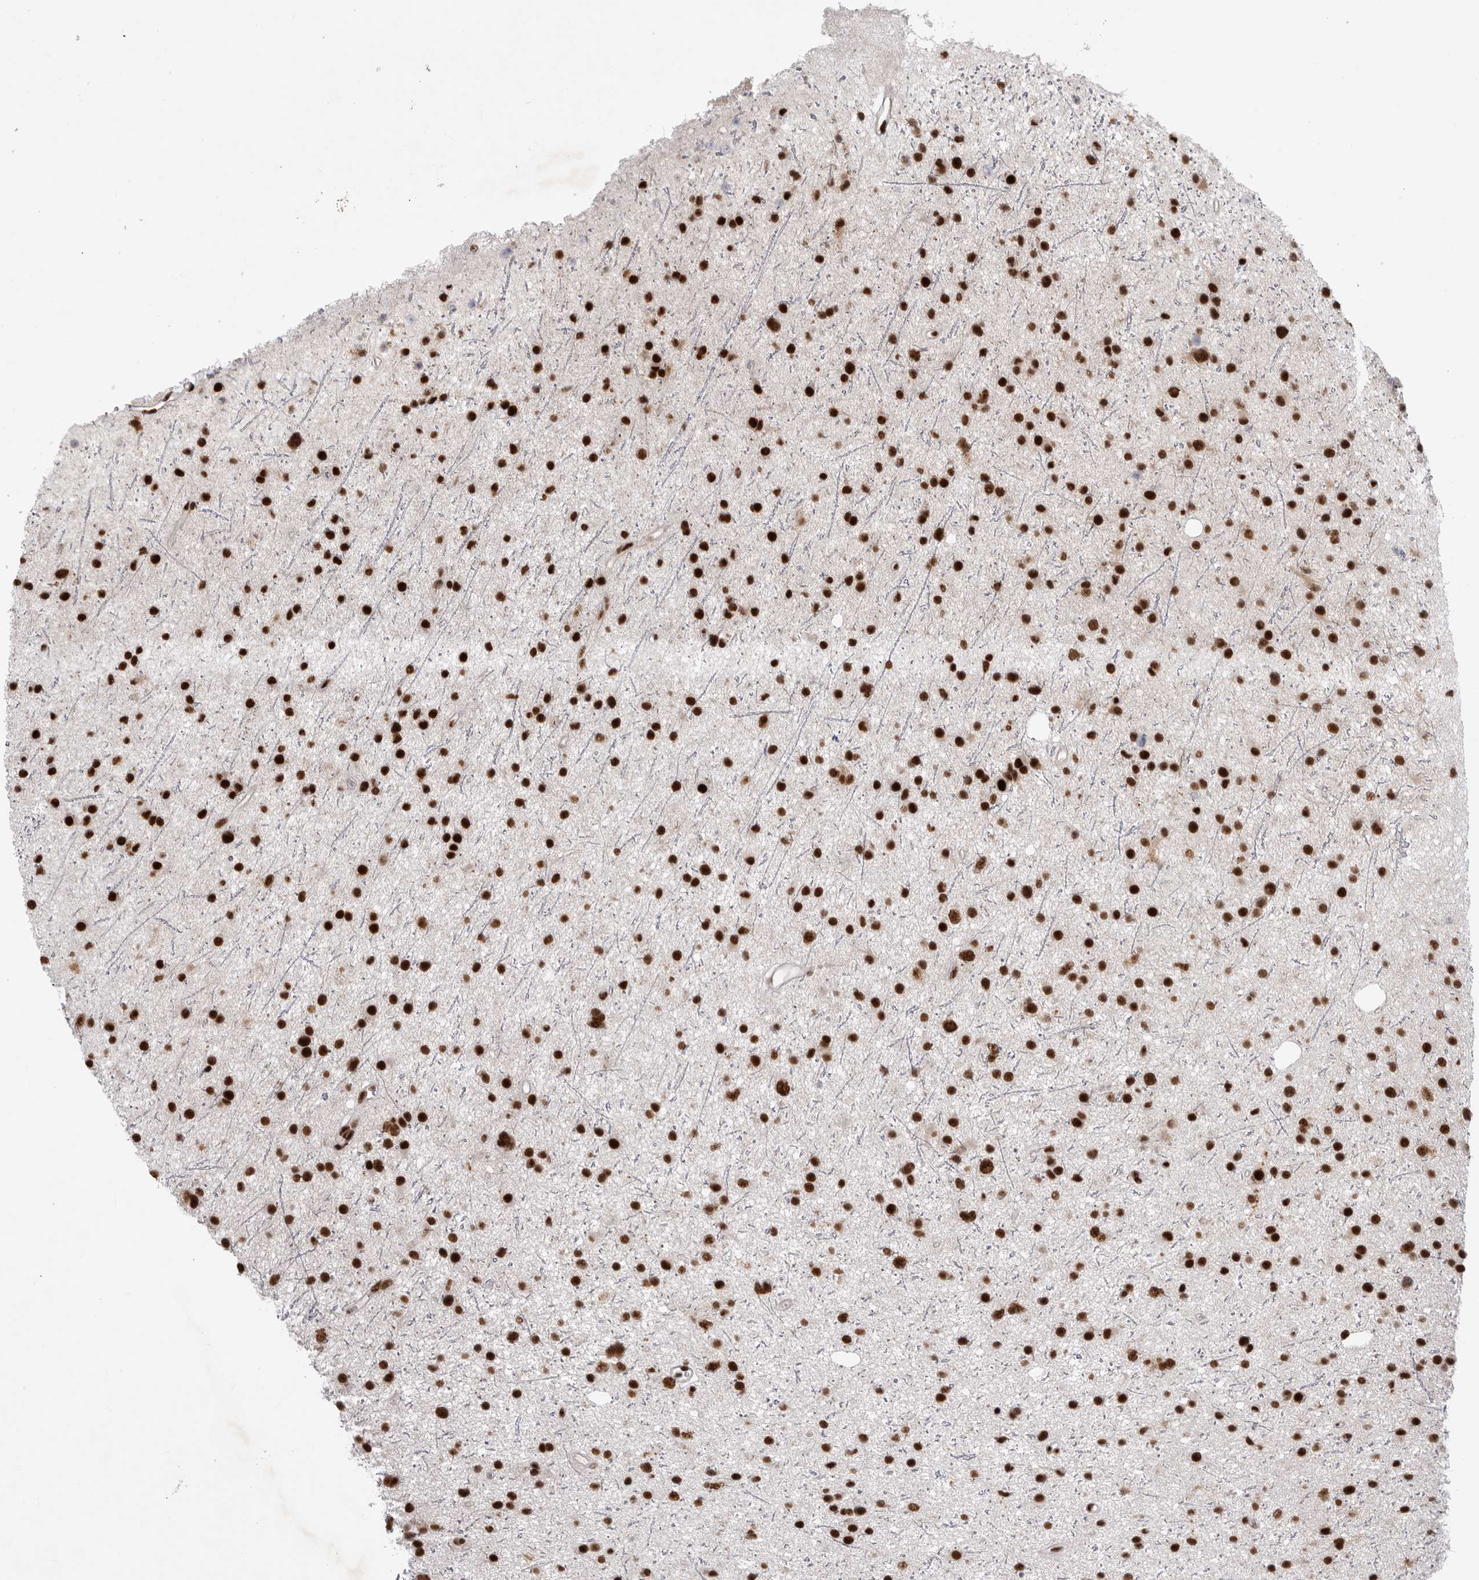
{"staining": {"intensity": "strong", "quantity": ">75%", "location": "nuclear"}, "tissue": "glioma", "cell_type": "Tumor cells", "image_type": "cancer", "snomed": [{"axis": "morphology", "description": "Glioma, malignant, Low grade"}, {"axis": "topography", "description": "Cerebral cortex"}], "caption": "This histopathology image demonstrates immunohistochemistry staining of human glioma, with high strong nuclear expression in approximately >75% of tumor cells.", "gene": "PPP1R8", "patient": {"sex": "female", "age": 39}}